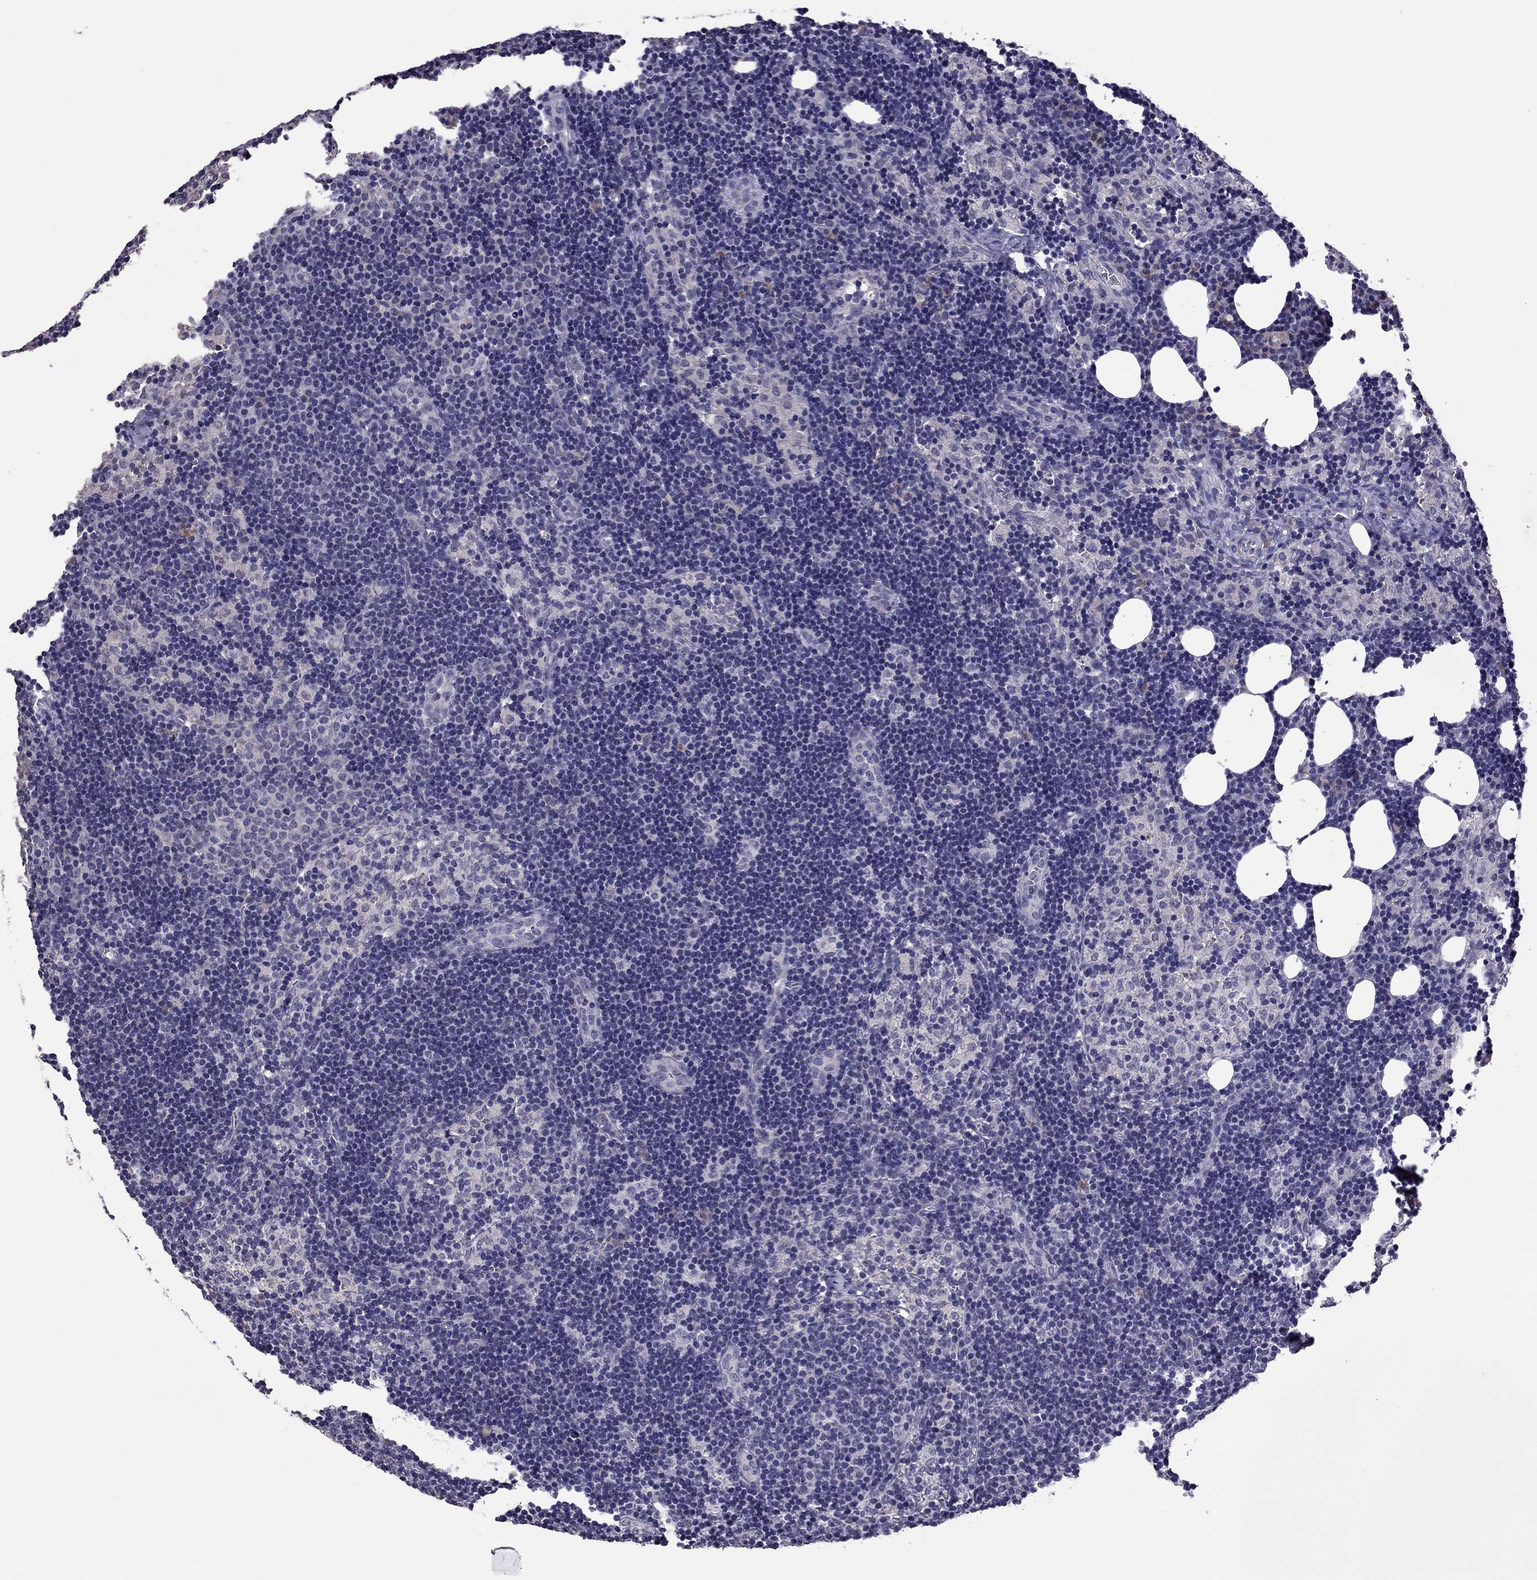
{"staining": {"intensity": "moderate", "quantity": "<25%", "location": "cytoplasmic/membranous"}, "tissue": "lymph node", "cell_type": "Non-germinal center cells", "image_type": "normal", "snomed": [{"axis": "morphology", "description": "Normal tissue, NOS"}, {"axis": "topography", "description": "Lymph node"}], "caption": "Non-germinal center cells show low levels of moderate cytoplasmic/membranous positivity in about <25% of cells in benign lymph node.", "gene": "CDH9", "patient": {"sex": "female", "age": 52}}